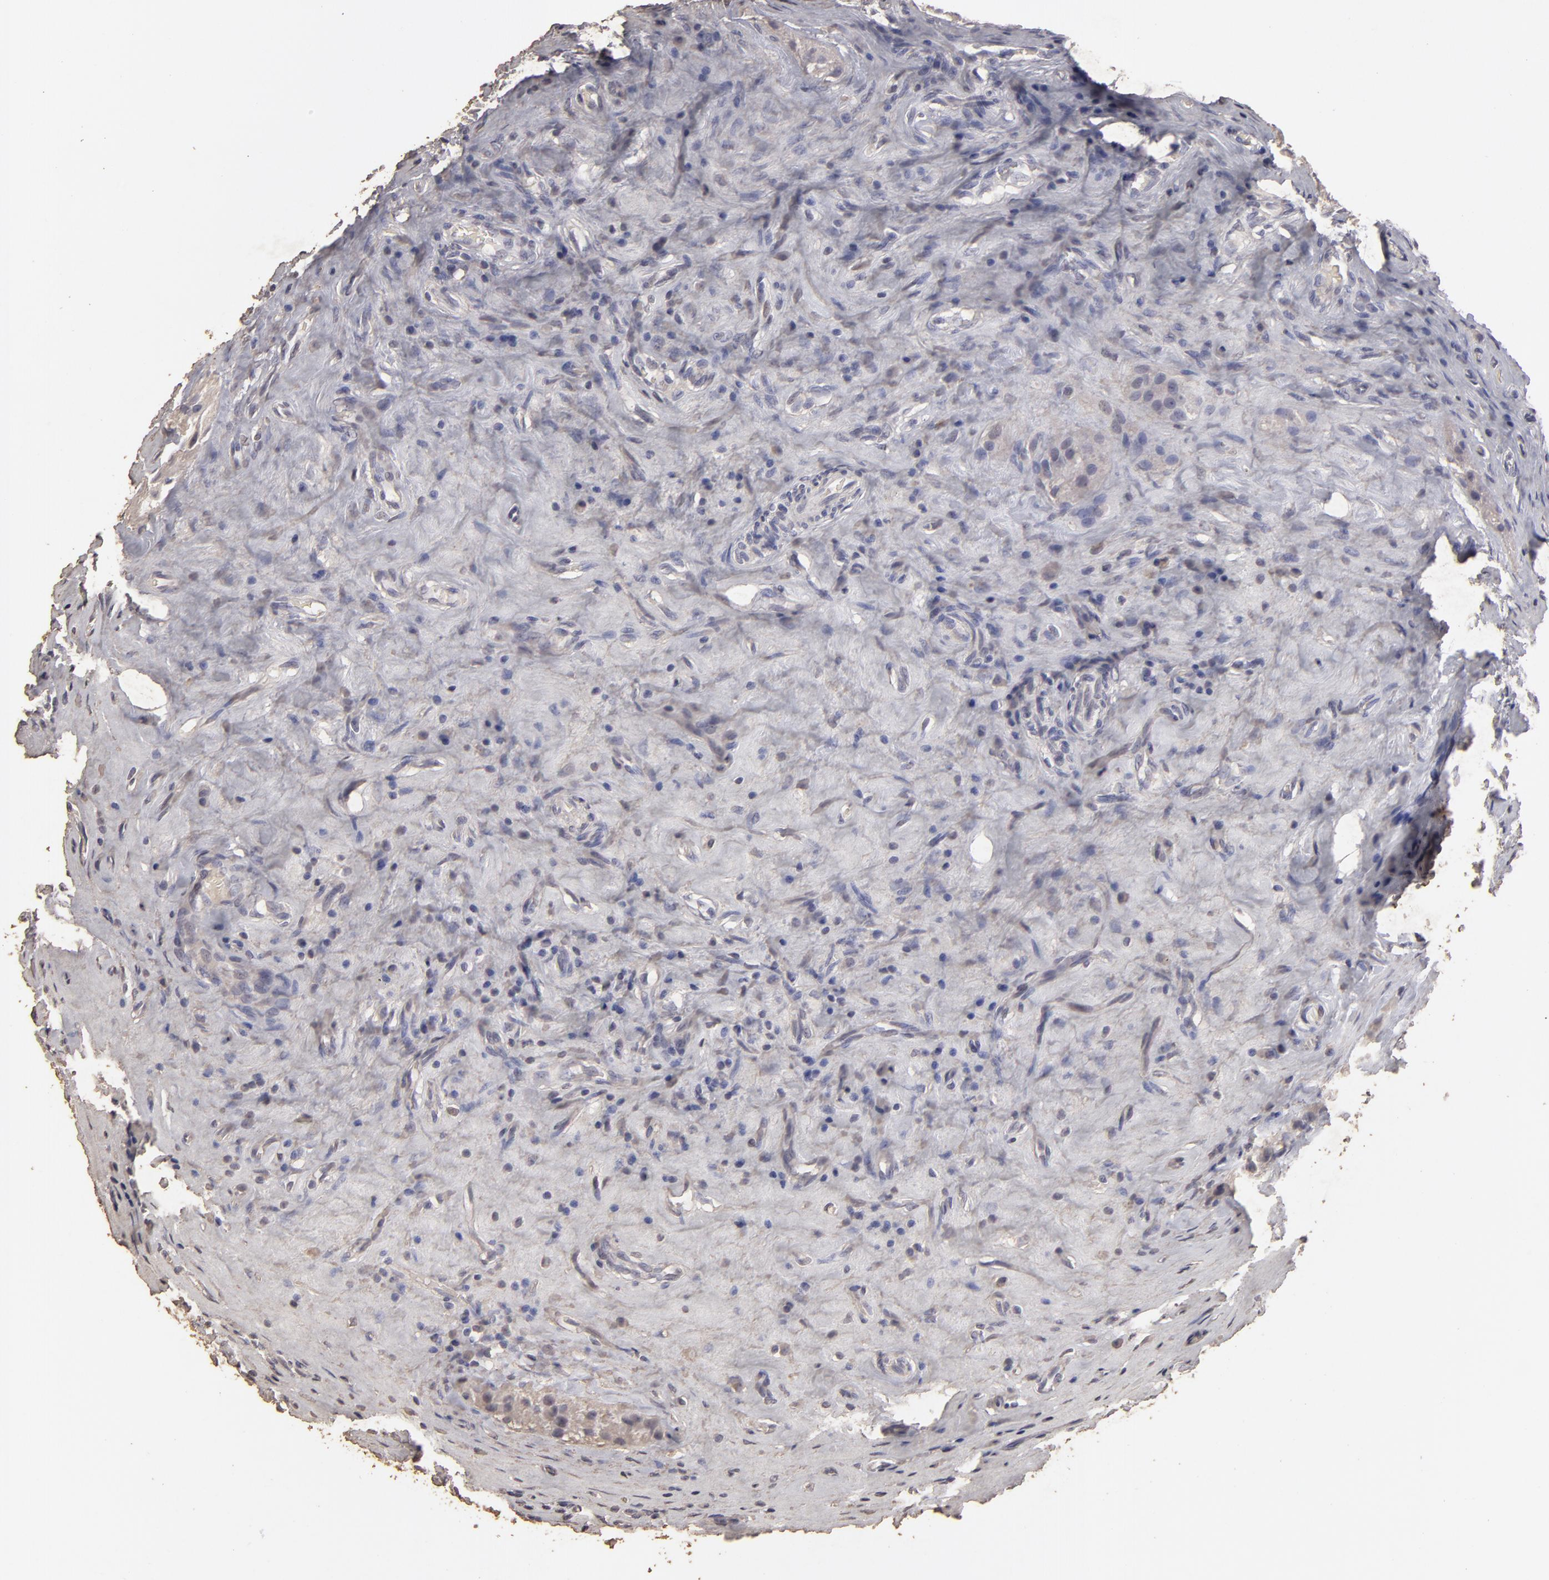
{"staining": {"intensity": "negative", "quantity": "none", "location": "none"}, "tissue": "testis cancer", "cell_type": "Tumor cells", "image_type": "cancer", "snomed": [{"axis": "morphology", "description": "Seminoma, NOS"}, {"axis": "topography", "description": "Testis"}], "caption": "An immunohistochemistry micrograph of testis cancer (seminoma) is shown. There is no staining in tumor cells of testis cancer (seminoma). (Stains: DAB immunohistochemistry (IHC) with hematoxylin counter stain, Microscopy: brightfield microscopy at high magnification).", "gene": "BCL2L13", "patient": {"sex": "male", "age": 34}}